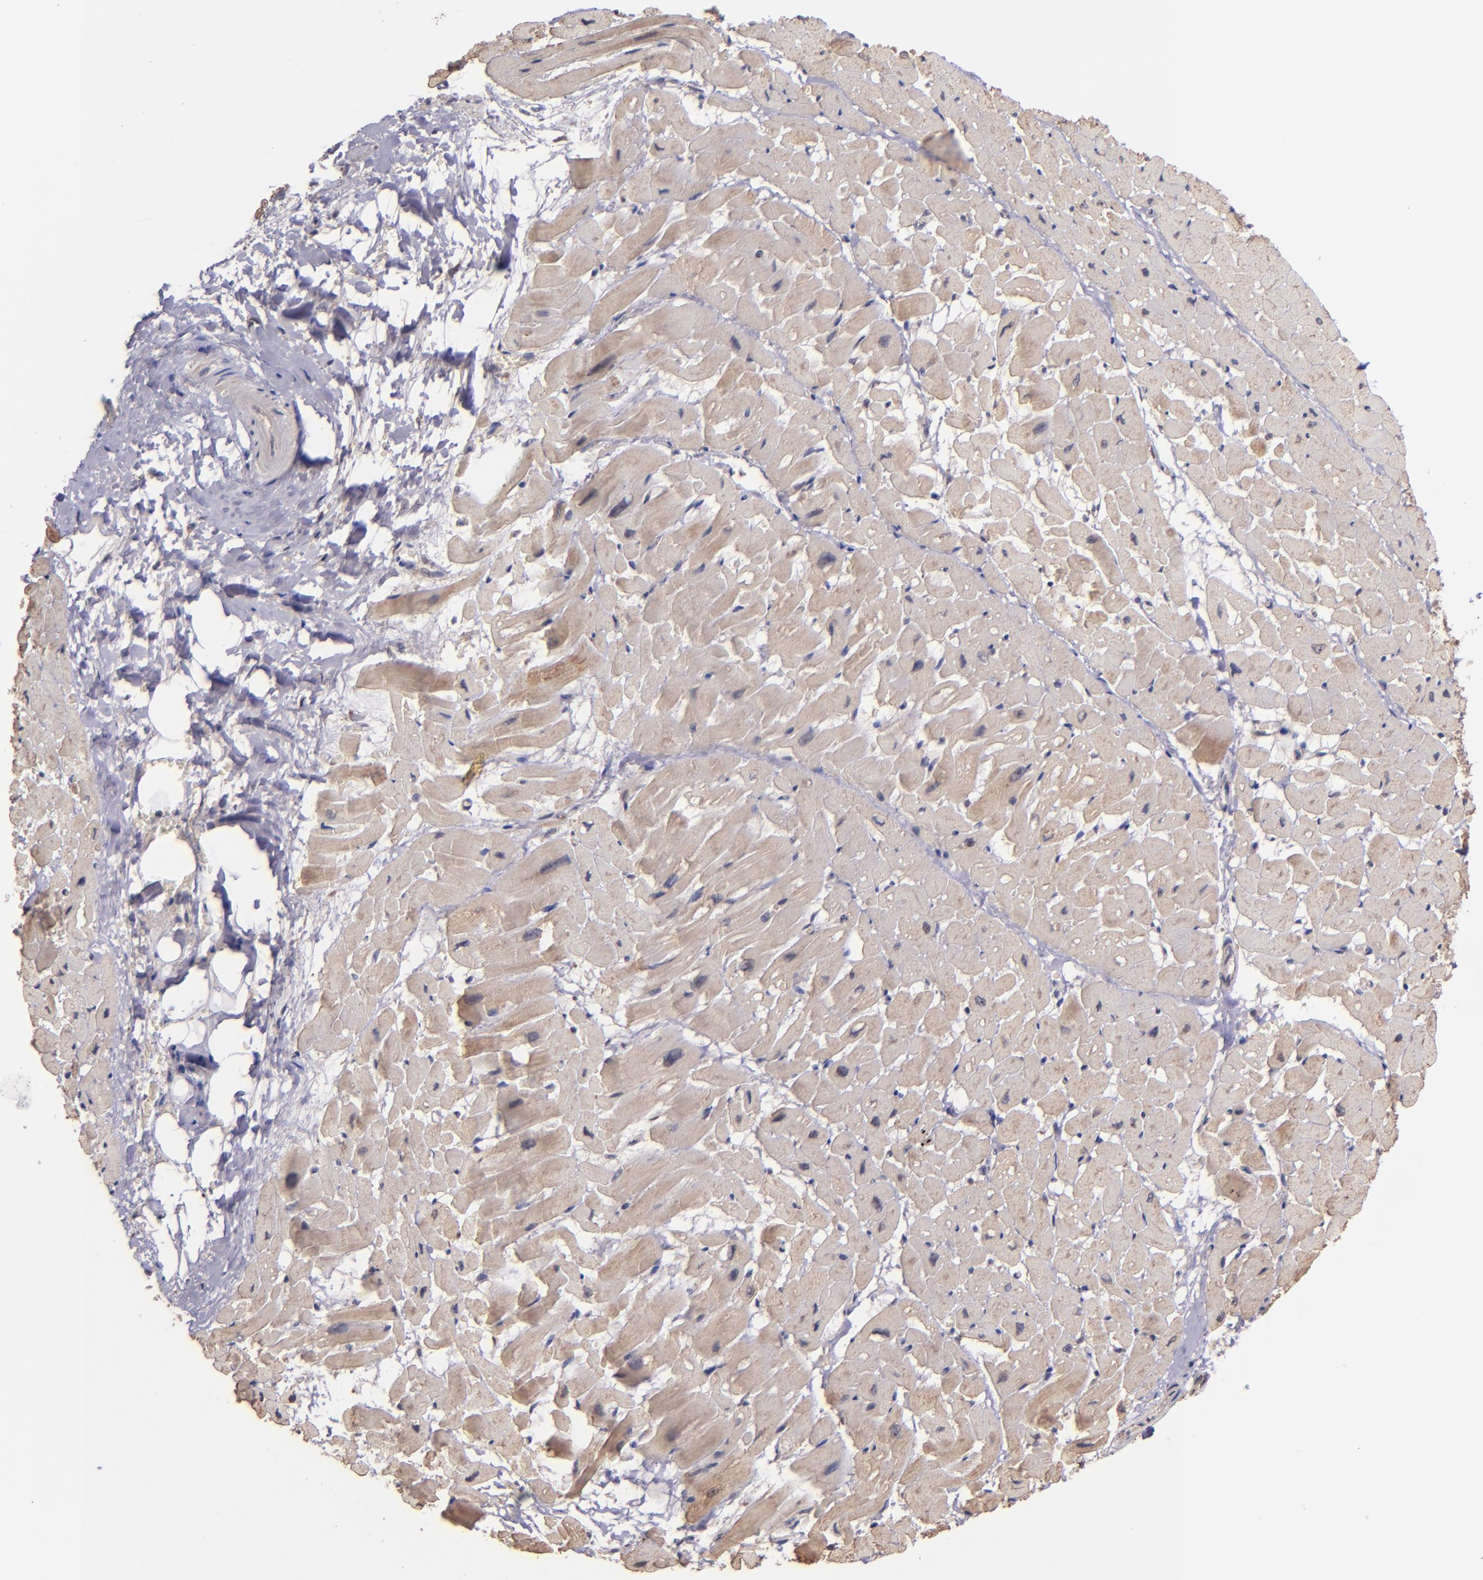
{"staining": {"intensity": "moderate", "quantity": ">75%", "location": "cytoplasmic/membranous"}, "tissue": "heart muscle", "cell_type": "Cardiomyocytes", "image_type": "normal", "snomed": [{"axis": "morphology", "description": "Normal tissue, NOS"}, {"axis": "topography", "description": "Heart"}], "caption": "Immunohistochemistry photomicrograph of benign heart muscle: heart muscle stained using immunohistochemistry demonstrates medium levels of moderate protein expression localized specifically in the cytoplasmic/membranous of cardiomyocytes, appearing as a cytoplasmic/membranous brown color.", "gene": "SHC1", "patient": {"sex": "male", "age": 45}}